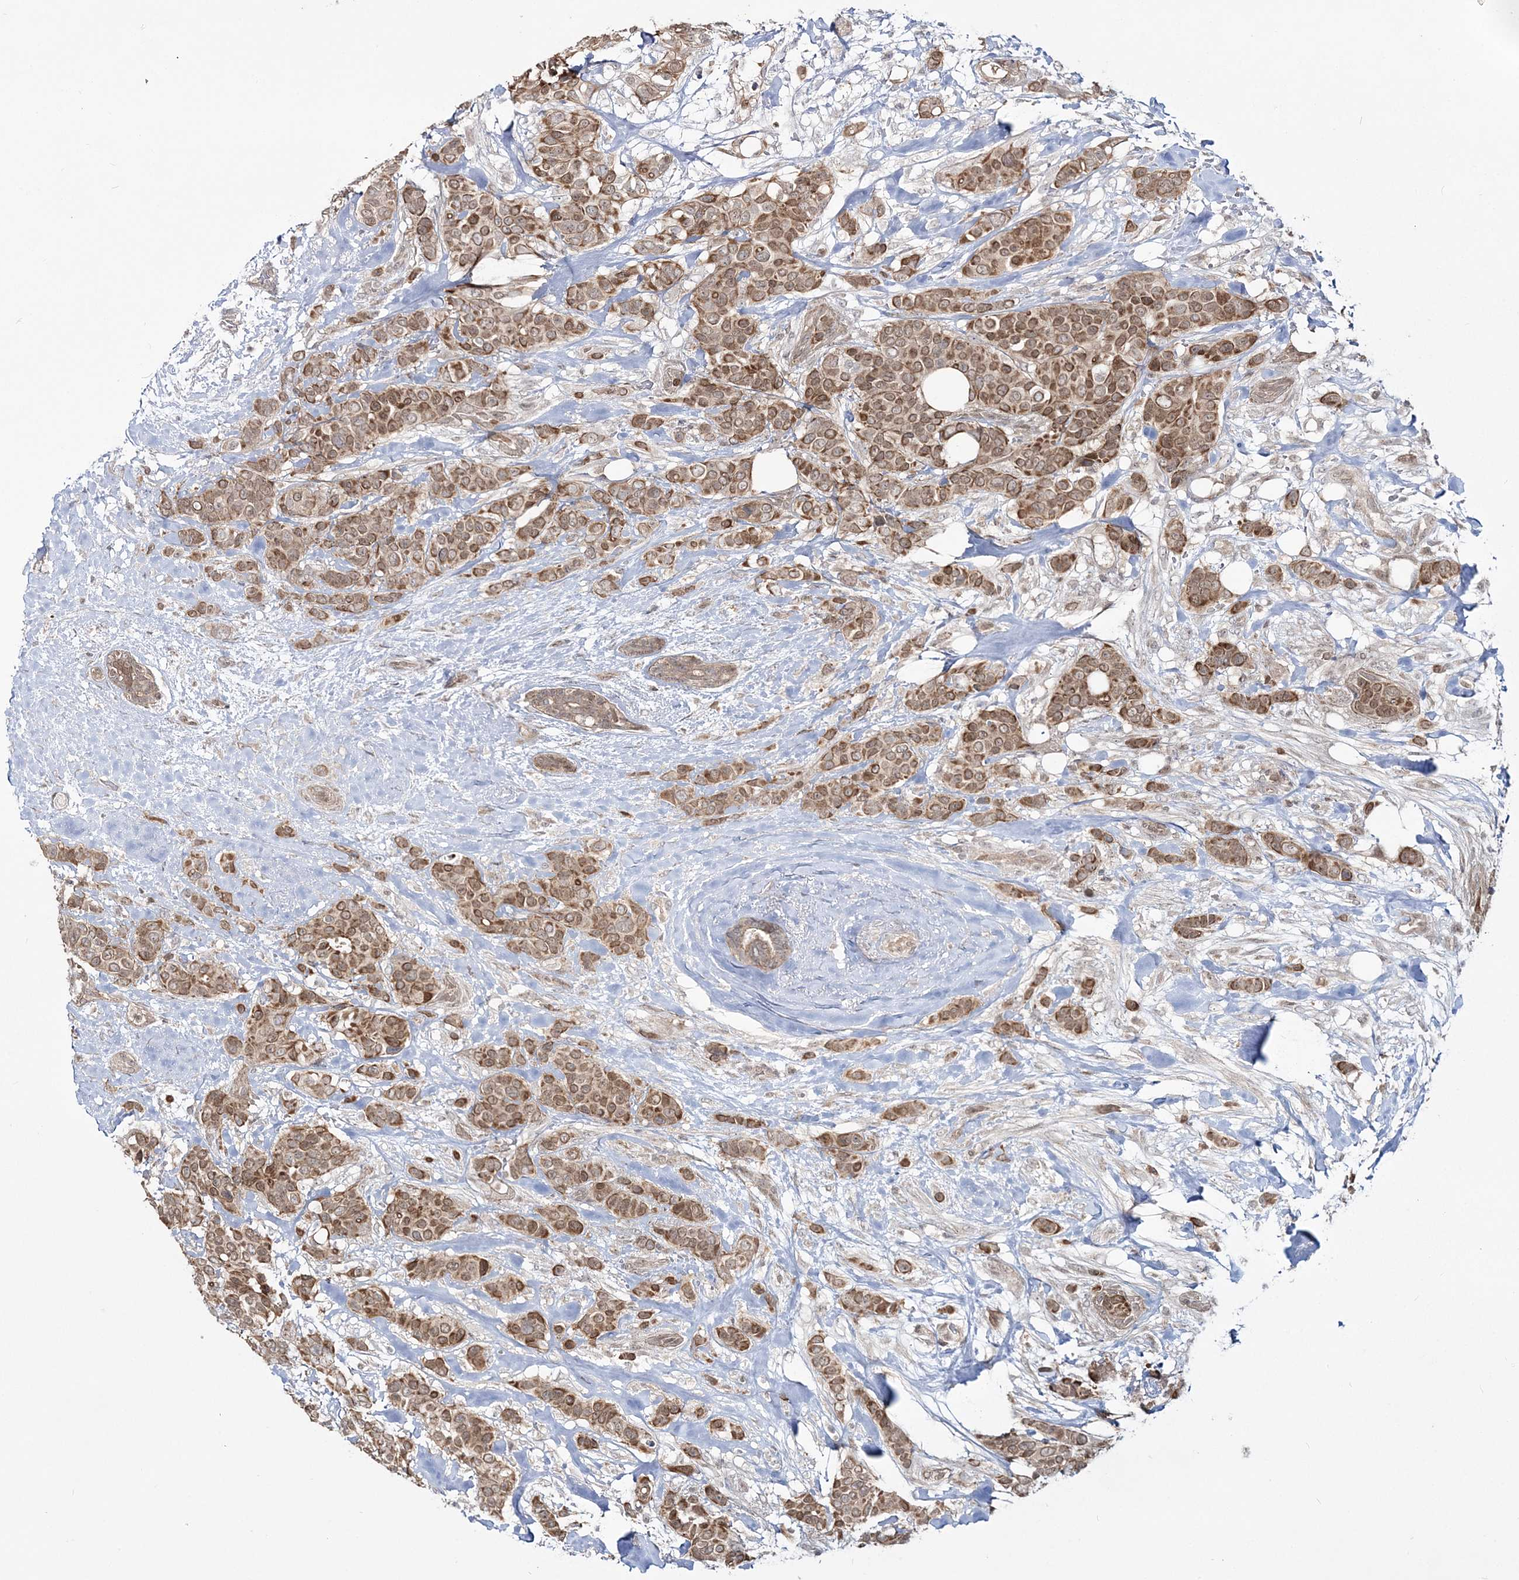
{"staining": {"intensity": "moderate", "quantity": ">75%", "location": "cytoplasmic/membranous,nuclear"}, "tissue": "breast cancer", "cell_type": "Tumor cells", "image_type": "cancer", "snomed": [{"axis": "morphology", "description": "Lobular carcinoma"}, {"axis": "topography", "description": "Breast"}], "caption": "Brown immunohistochemical staining in human lobular carcinoma (breast) shows moderate cytoplasmic/membranous and nuclear staining in about >75% of tumor cells. The staining was performed using DAB, with brown indicating positive protein expression. Nuclei are stained blue with hematoxylin.", "gene": "ZFAND6", "patient": {"sex": "female", "age": 51}}